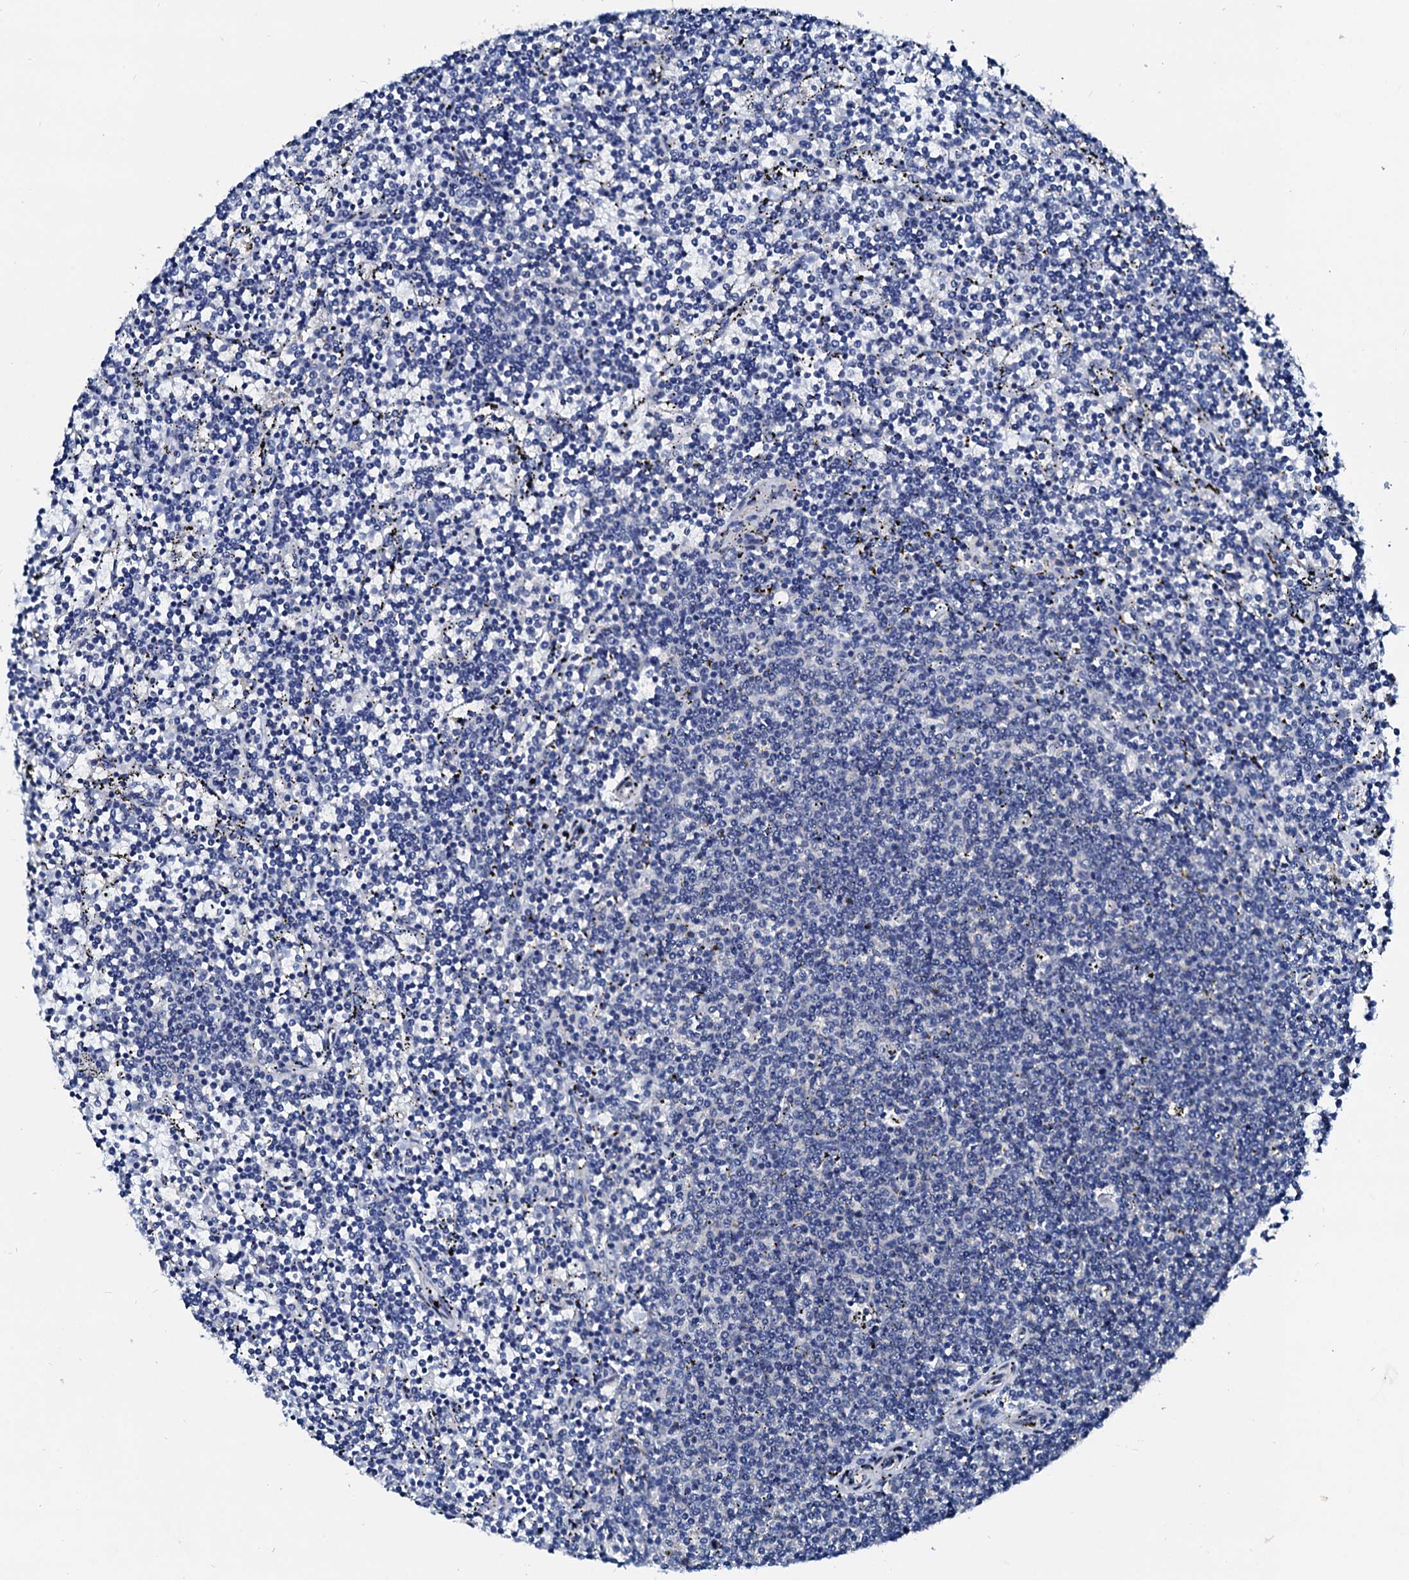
{"staining": {"intensity": "negative", "quantity": "none", "location": "none"}, "tissue": "lymphoma", "cell_type": "Tumor cells", "image_type": "cancer", "snomed": [{"axis": "morphology", "description": "Malignant lymphoma, non-Hodgkin's type, Low grade"}, {"axis": "topography", "description": "Spleen"}], "caption": "High power microscopy micrograph of an immunohistochemistry (IHC) histopathology image of malignant lymphoma, non-Hodgkin's type (low-grade), revealing no significant positivity in tumor cells.", "gene": "CSN2", "patient": {"sex": "female", "age": 50}}